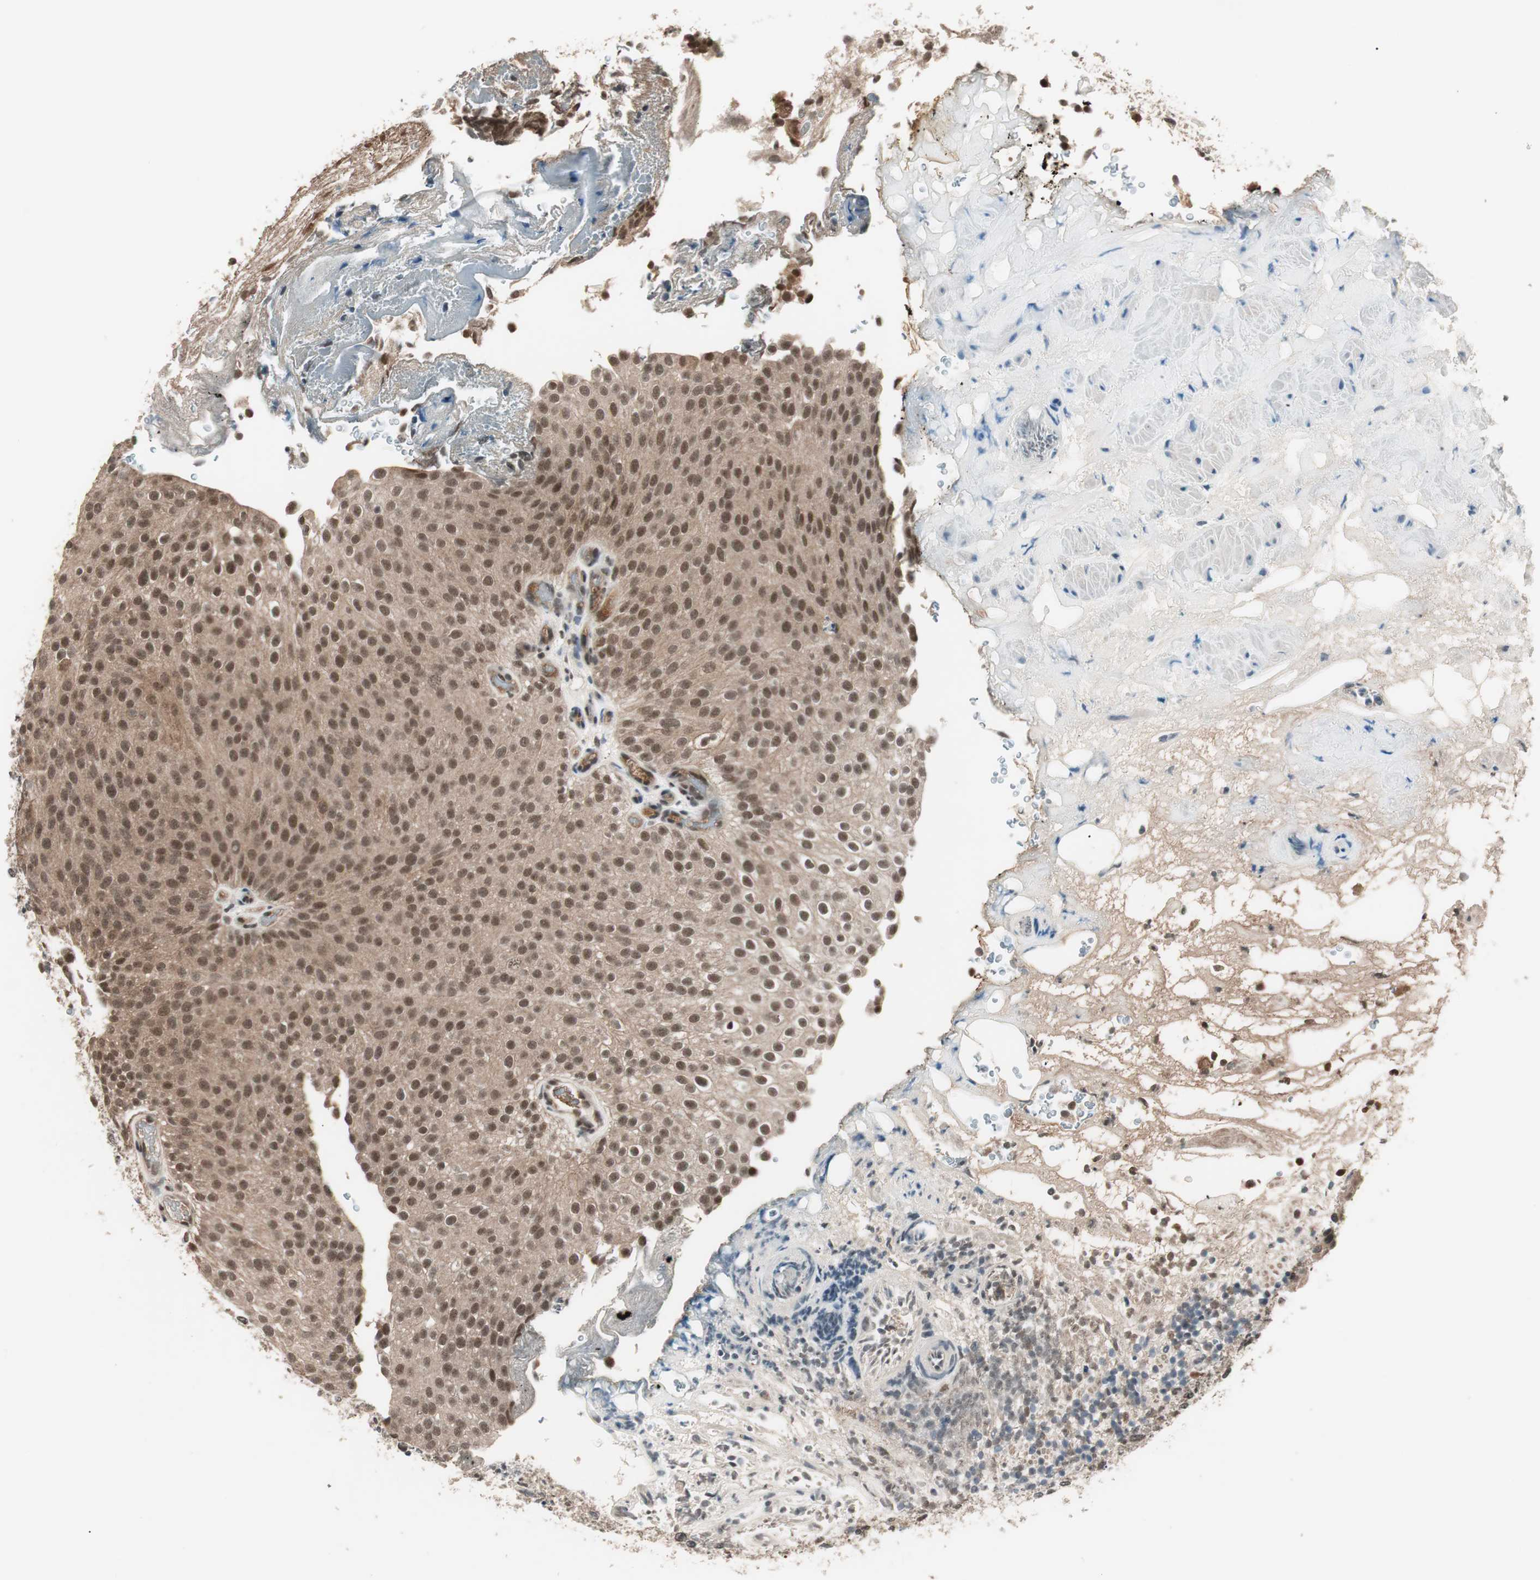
{"staining": {"intensity": "moderate", "quantity": ">75%", "location": "cytoplasmic/membranous,nuclear"}, "tissue": "urothelial cancer", "cell_type": "Tumor cells", "image_type": "cancer", "snomed": [{"axis": "morphology", "description": "Urothelial carcinoma, Low grade"}, {"axis": "topography", "description": "Urinary bladder"}], "caption": "The histopathology image displays immunohistochemical staining of urothelial carcinoma (low-grade). There is moderate cytoplasmic/membranous and nuclear positivity is appreciated in about >75% of tumor cells.", "gene": "NFRKB", "patient": {"sex": "male", "age": 78}}